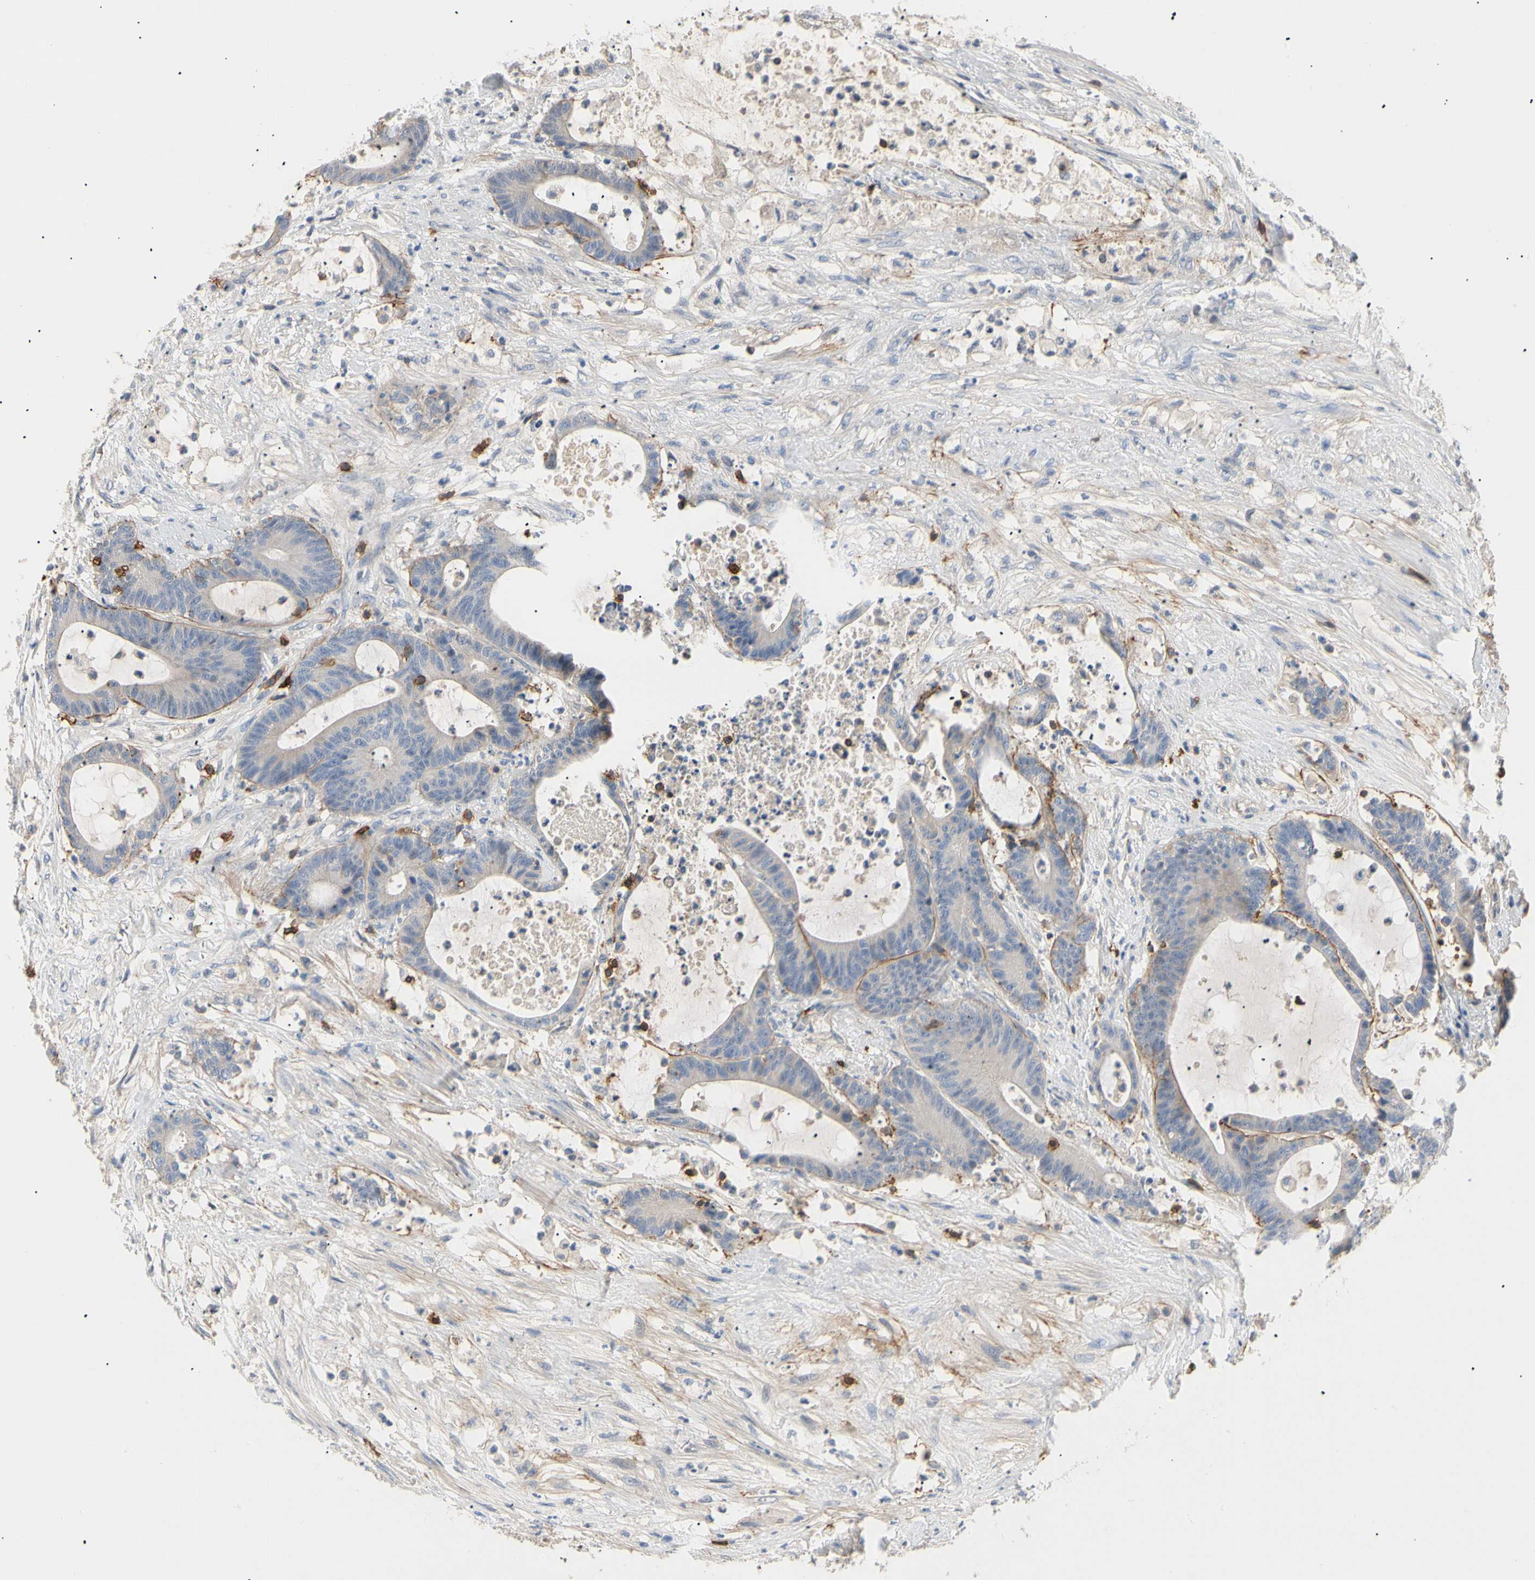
{"staining": {"intensity": "moderate", "quantity": "<25%", "location": "cytoplasmic/membranous"}, "tissue": "colorectal cancer", "cell_type": "Tumor cells", "image_type": "cancer", "snomed": [{"axis": "morphology", "description": "Adenocarcinoma, NOS"}, {"axis": "topography", "description": "Colon"}], "caption": "A histopathology image showing moderate cytoplasmic/membranous positivity in approximately <25% of tumor cells in adenocarcinoma (colorectal), as visualized by brown immunohistochemical staining.", "gene": "TNFRSF18", "patient": {"sex": "female", "age": 84}}